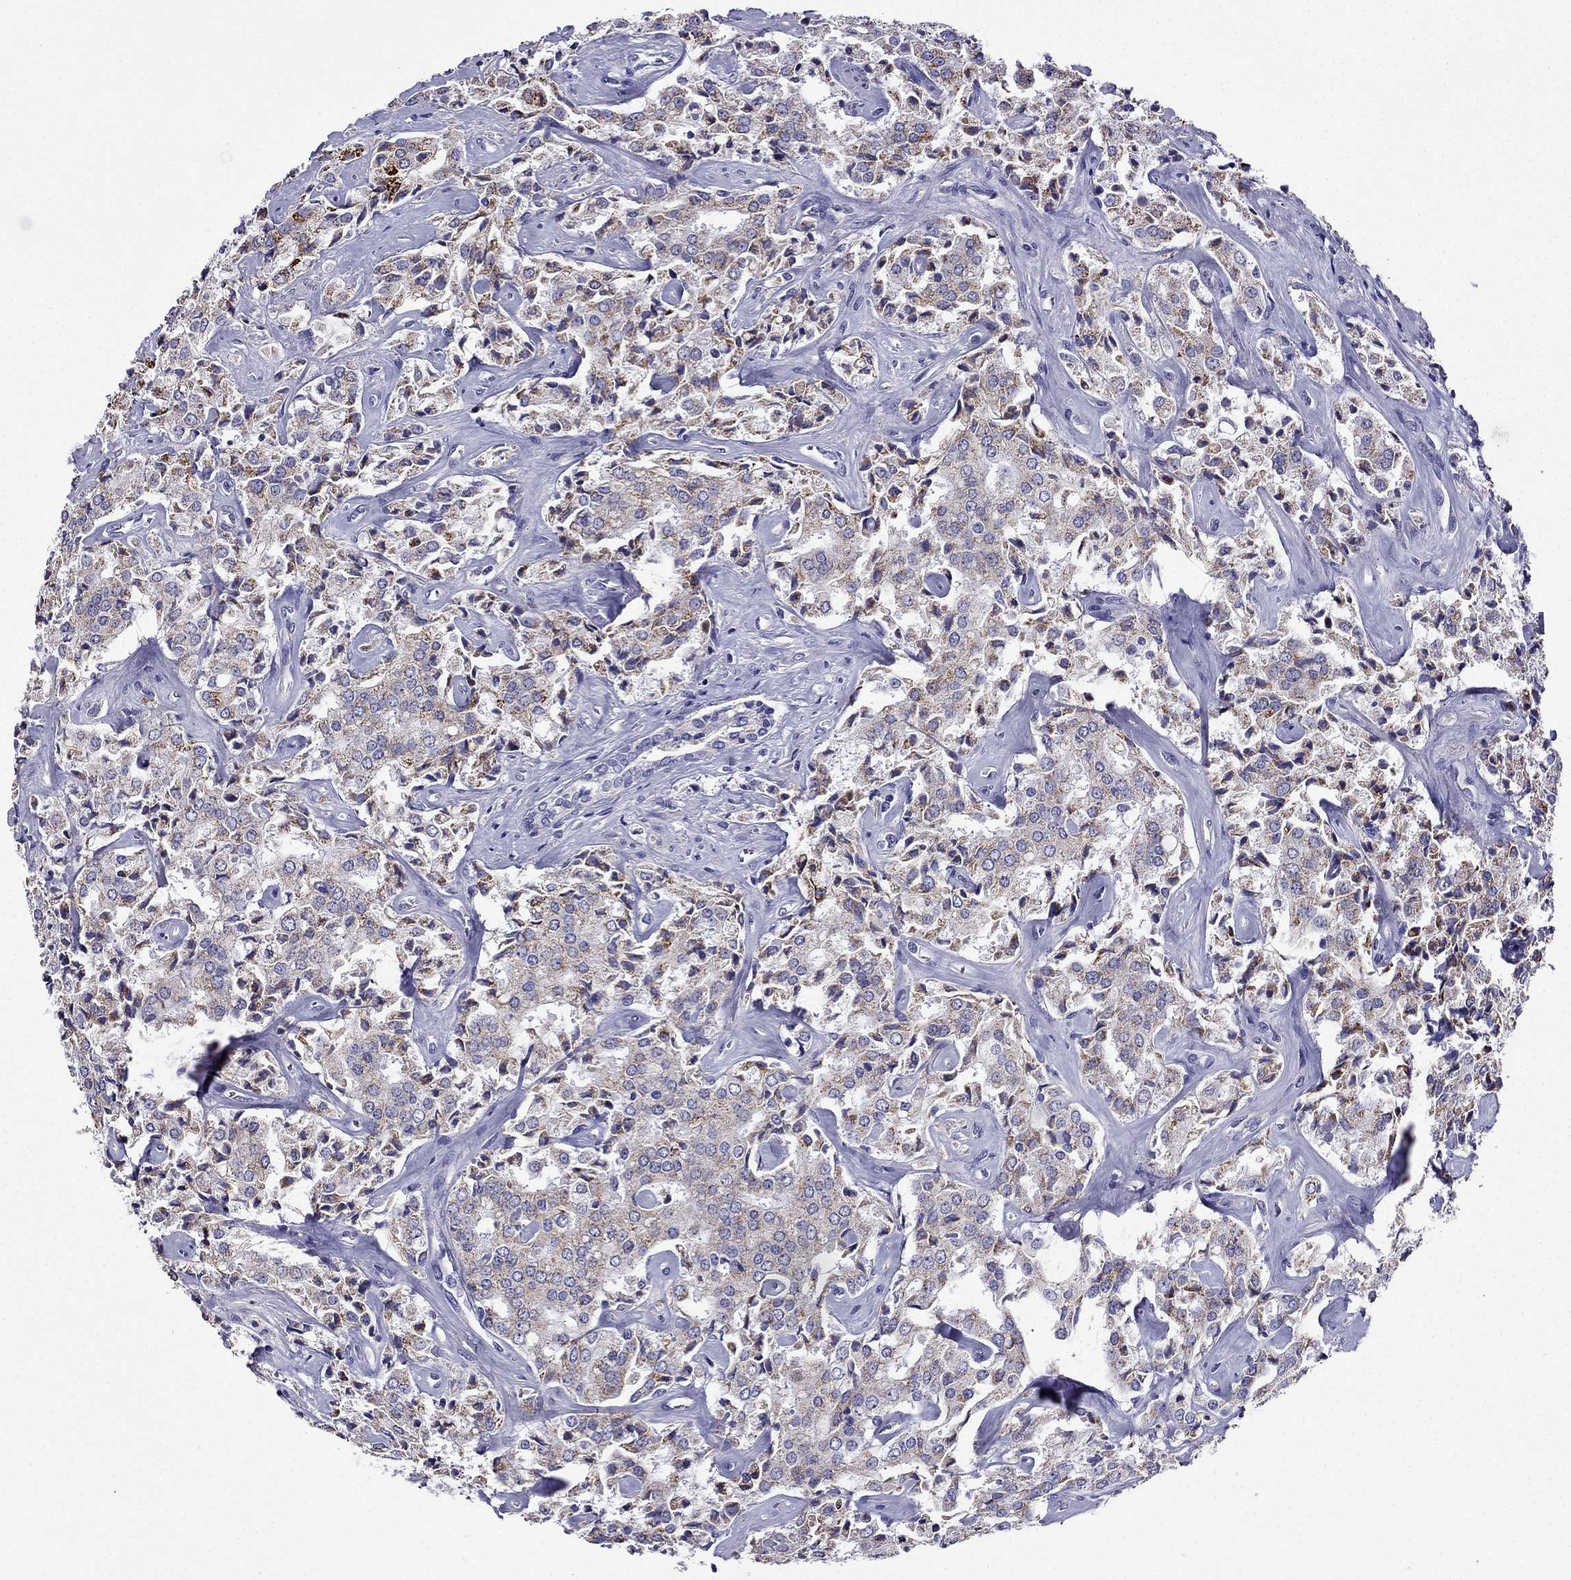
{"staining": {"intensity": "weak", "quantity": "25%-75%", "location": "cytoplasmic/membranous"}, "tissue": "prostate cancer", "cell_type": "Tumor cells", "image_type": "cancer", "snomed": [{"axis": "morphology", "description": "Adenocarcinoma, NOS"}, {"axis": "topography", "description": "Prostate"}], "caption": "Weak cytoplasmic/membranous protein positivity is present in about 25%-75% of tumor cells in prostate adenocarcinoma.", "gene": "KIF5A", "patient": {"sex": "male", "age": 66}}